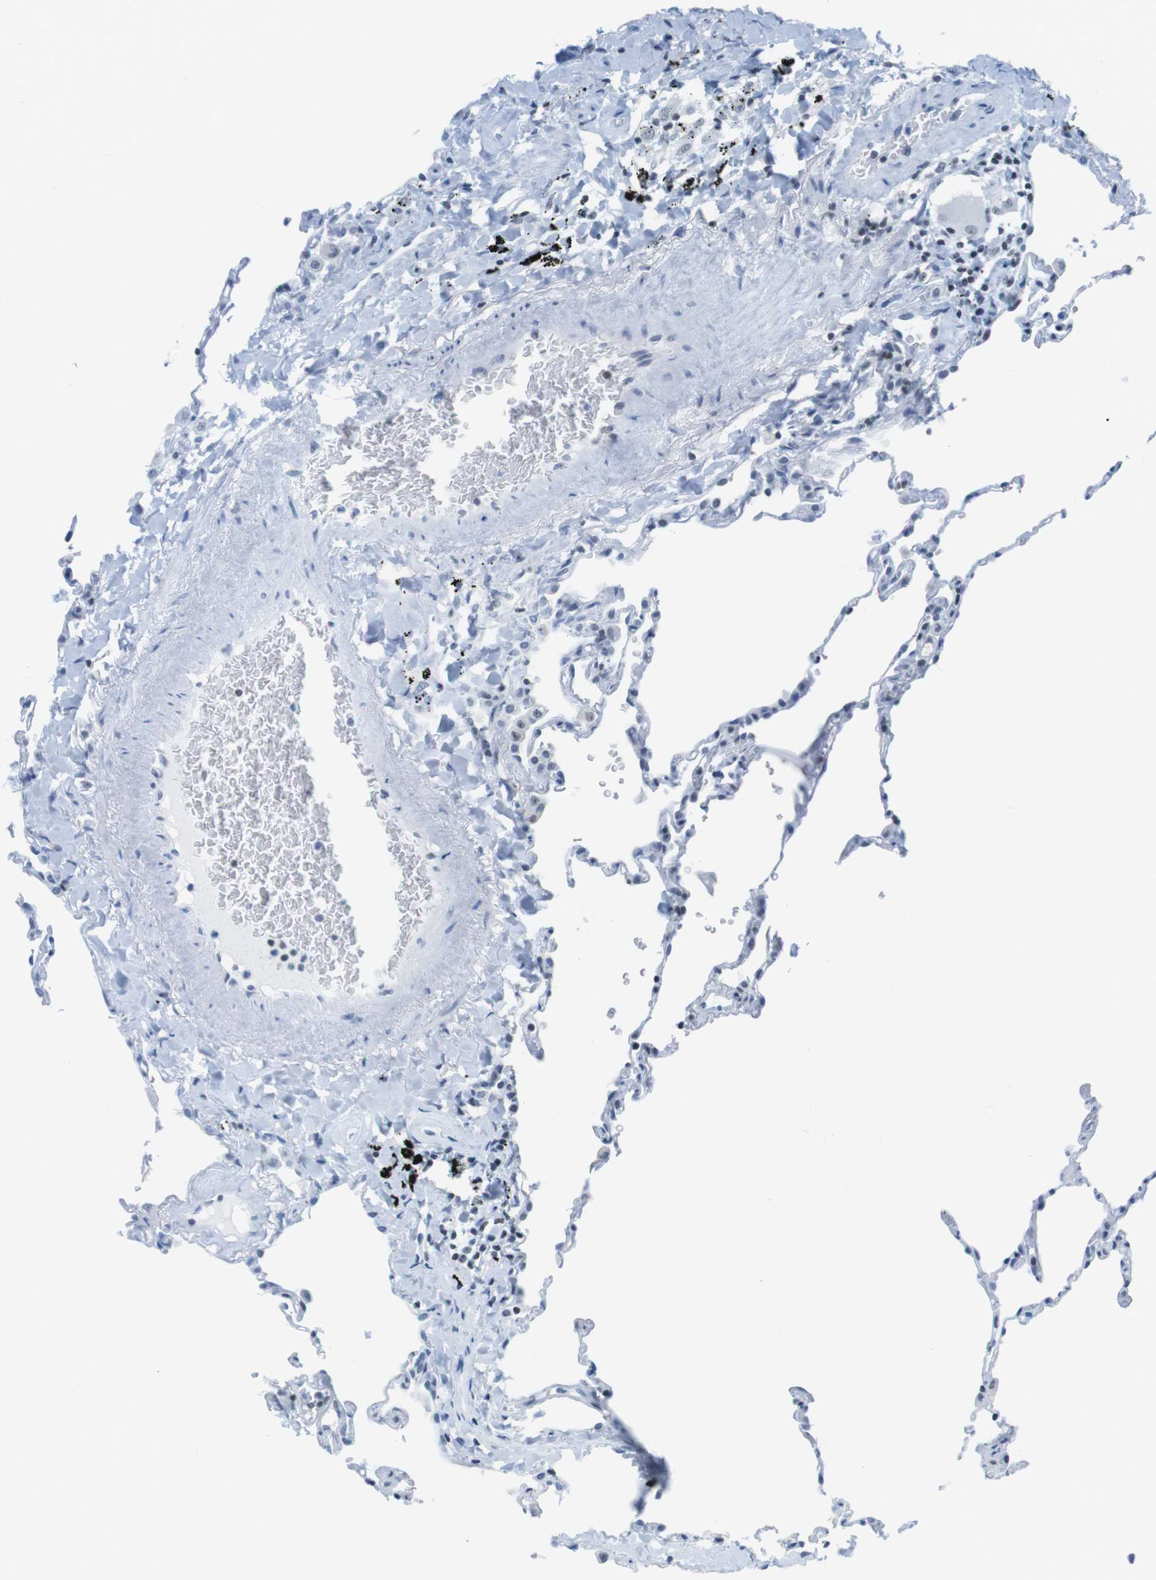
{"staining": {"intensity": "negative", "quantity": "none", "location": "none"}, "tissue": "lung", "cell_type": "Alveolar cells", "image_type": "normal", "snomed": [{"axis": "morphology", "description": "Normal tissue, NOS"}, {"axis": "topography", "description": "Lung"}], "caption": "This is an immunohistochemistry (IHC) image of normal lung. There is no positivity in alveolar cells.", "gene": "NIFK", "patient": {"sex": "male", "age": 59}}